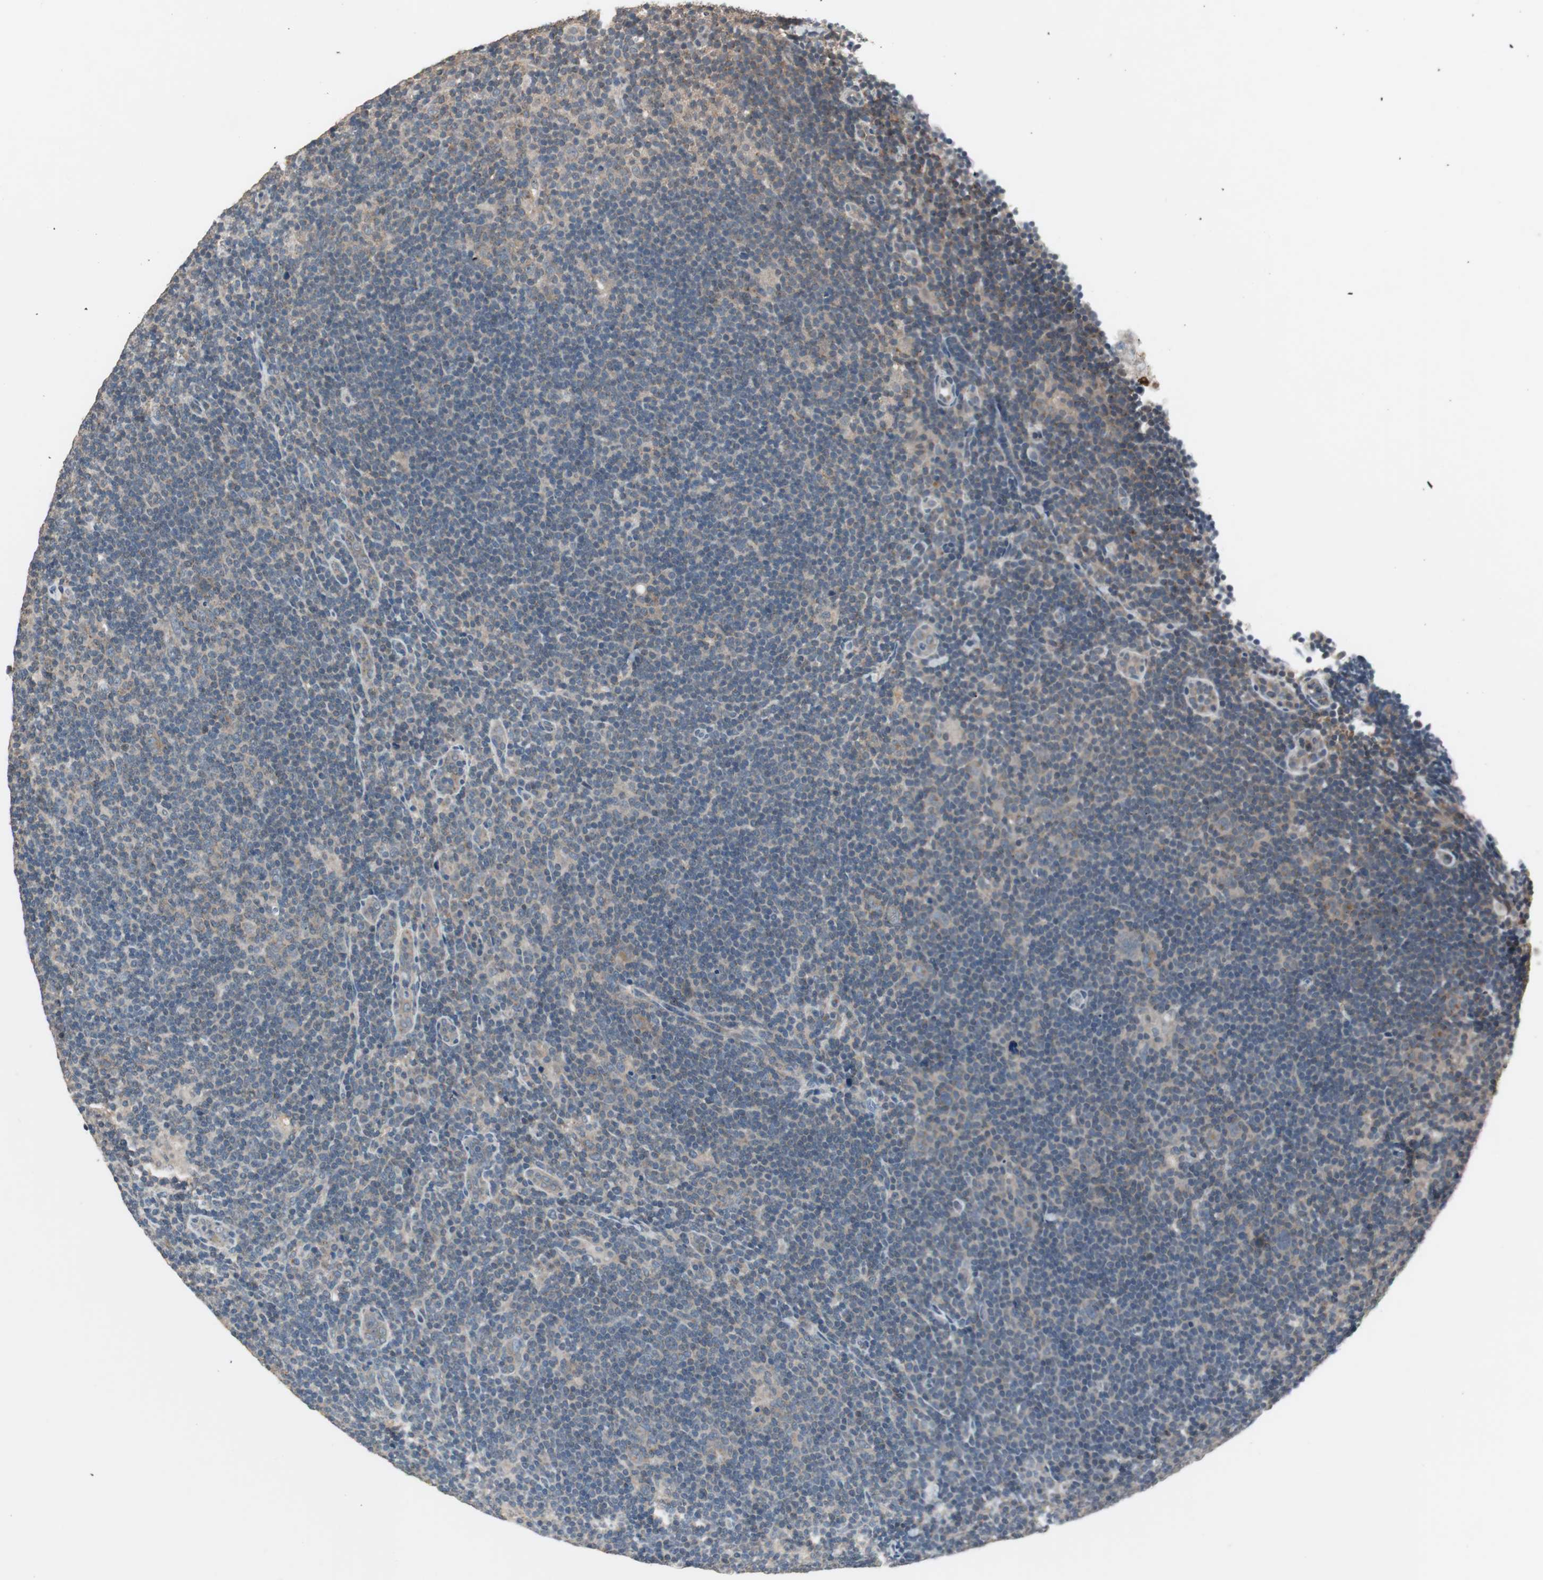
{"staining": {"intensity": "weak", "quantity": "<25%", "location": "cytoplasmic/membranous"}, "tissue": "lymphoma", "cell_type": "Tumor cells", "image_type": "cancer", "snomed": [{"axis": "morphology", "description": "Hodgkin's disease, NOS"}, {"axis": "topography", "description": "Lymph node"}], "caption": "Histopathology image shows no significant protein expression in tumor cells of Hodgkin's disease.", "gene": "PTPRN2", "patient": {"sex": "female", "age": 57}}